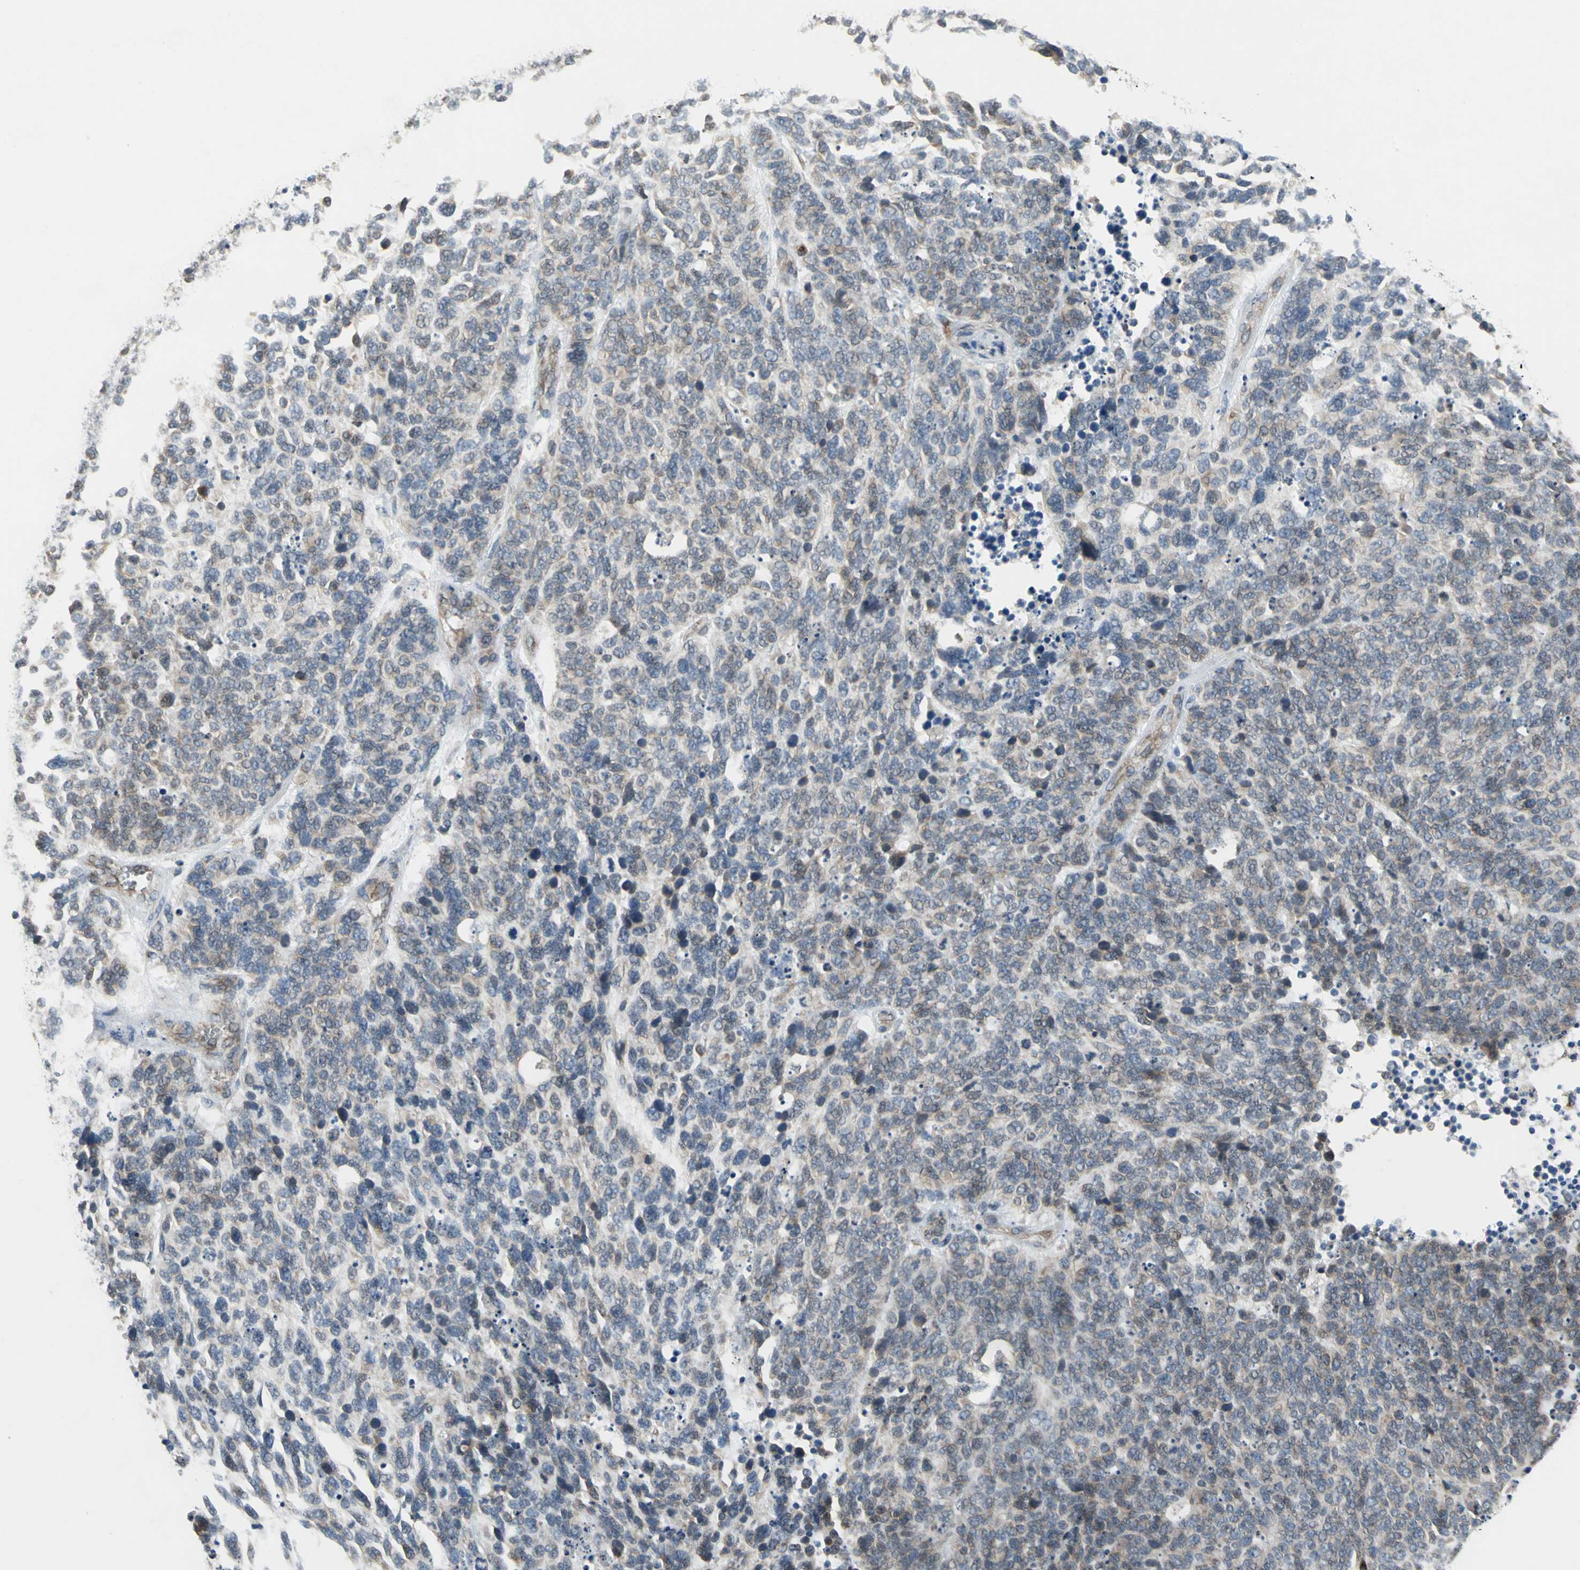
{"staining": {"intensity": "weak", "quantity": "25%-75%", "location": "cytoplasmic/membranous"}, "tissue": "lung cancer", "cell_type": "Tumor cells", "image_type": "cancer", "snomed": [{"axis": "morphology", "description": "Neoplasm, malignant, NOS"}, {"axis": "topography", "description": "Lung"}], "caption": "Protein staining exhibits weak cytoplasmic/membranous staining in about 25%-75% of tumor cells in lung cancer (neoplasm (malignant)).", "gene": "SYVN1", "patient": {"sex": "female", "age": 58}}